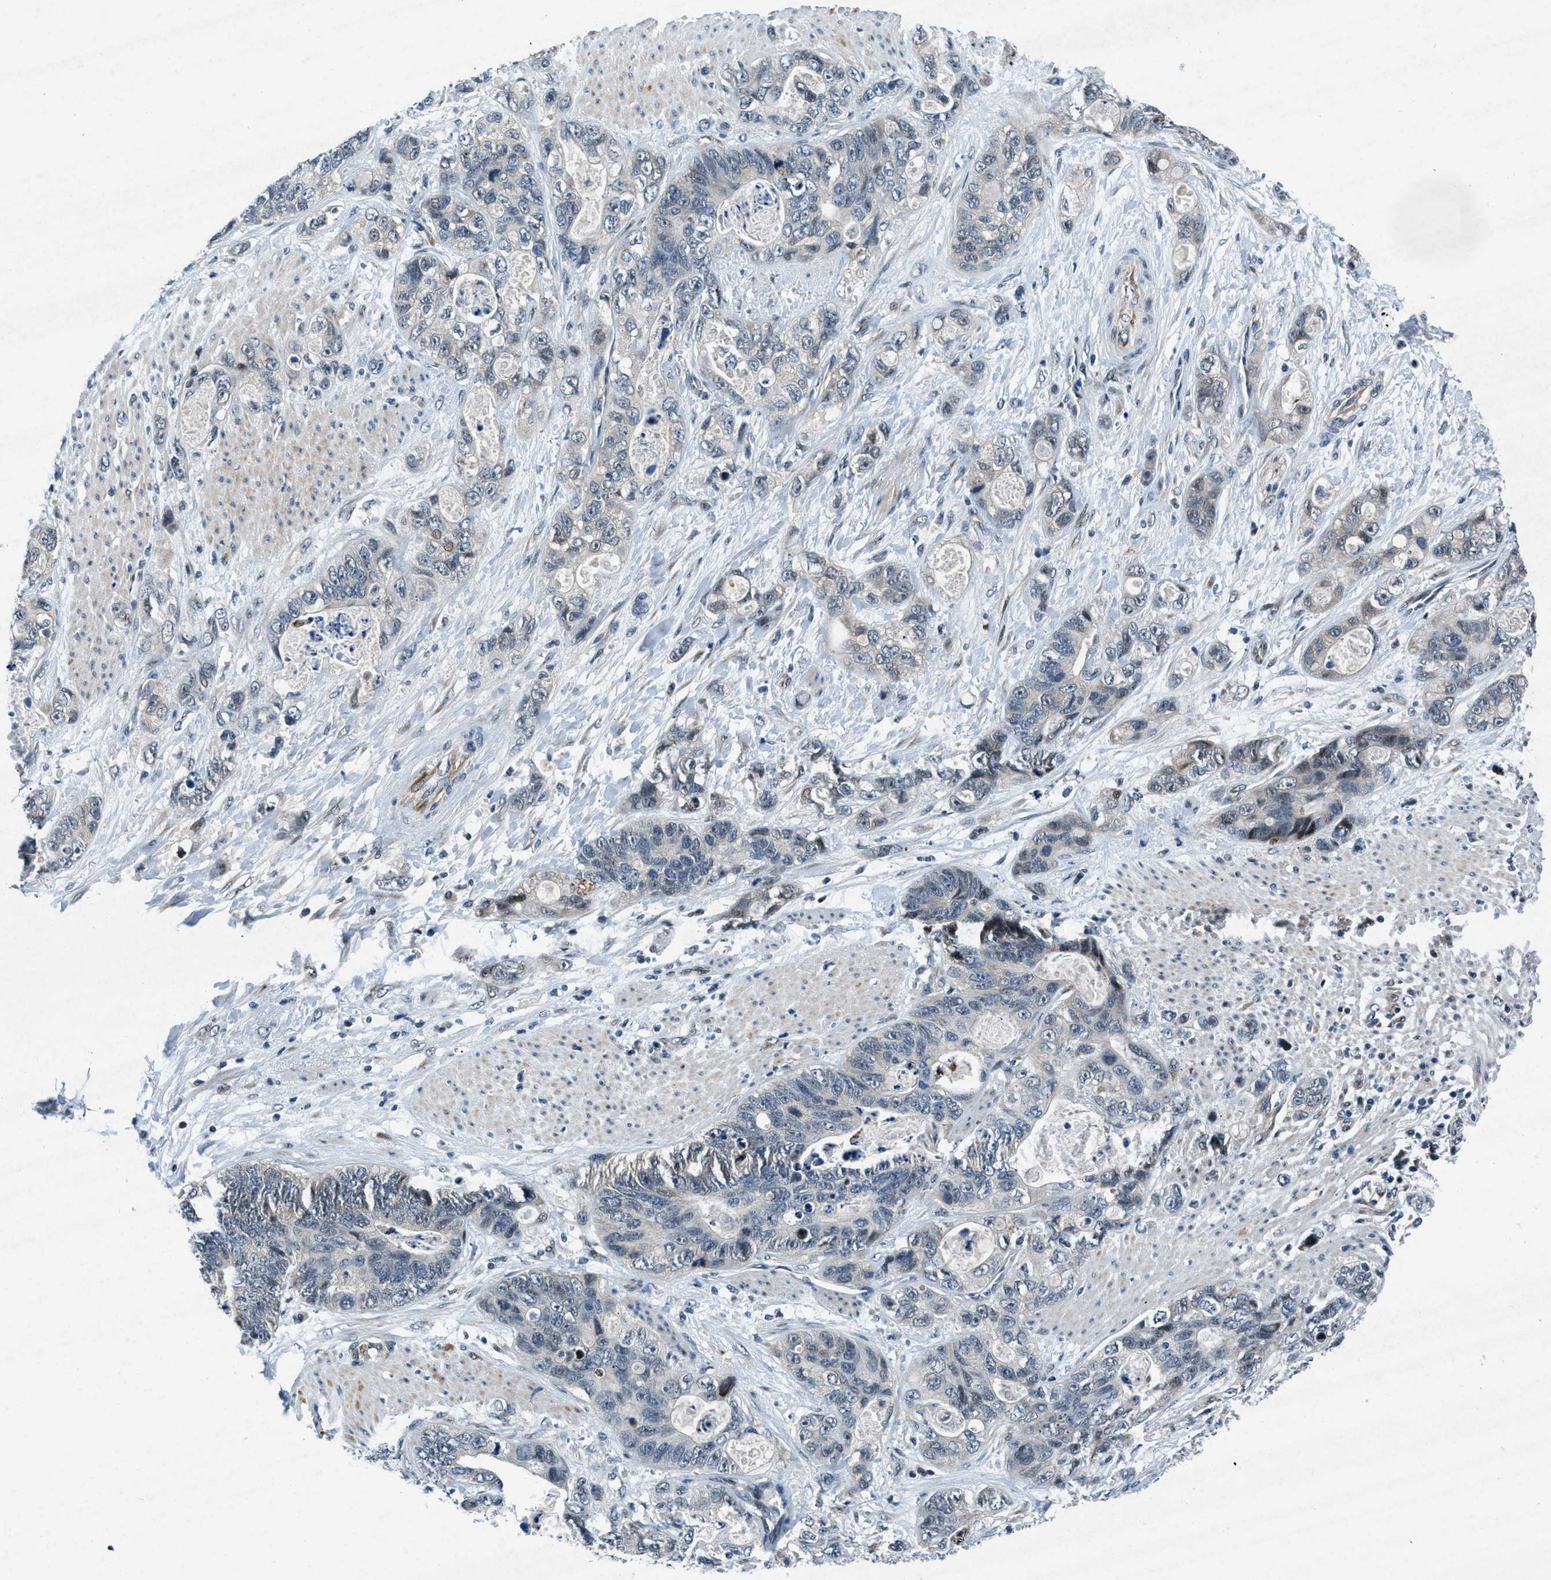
{"staining": {"intensity": "negative", "quantity": "none", "location": "none"}, "tissue": "stomach cancer", "cell_type": "Tumor cells", "image_type": "cancer", "snomed": [{"axis": "morphology", "description": "Normal tissue, NOS"}, {"axis": "morphology", "description": "Adenocarcinoma, NOS"}, {"axis": "topography", "description": "Stomach"}], "caption": "This is a histopathology image of IHC staining of stomach adenocarcinoma, which shows no staining in tumor cells.", "gene": "PHLDA1", "patient": {"sex": "female", "age": 89}}